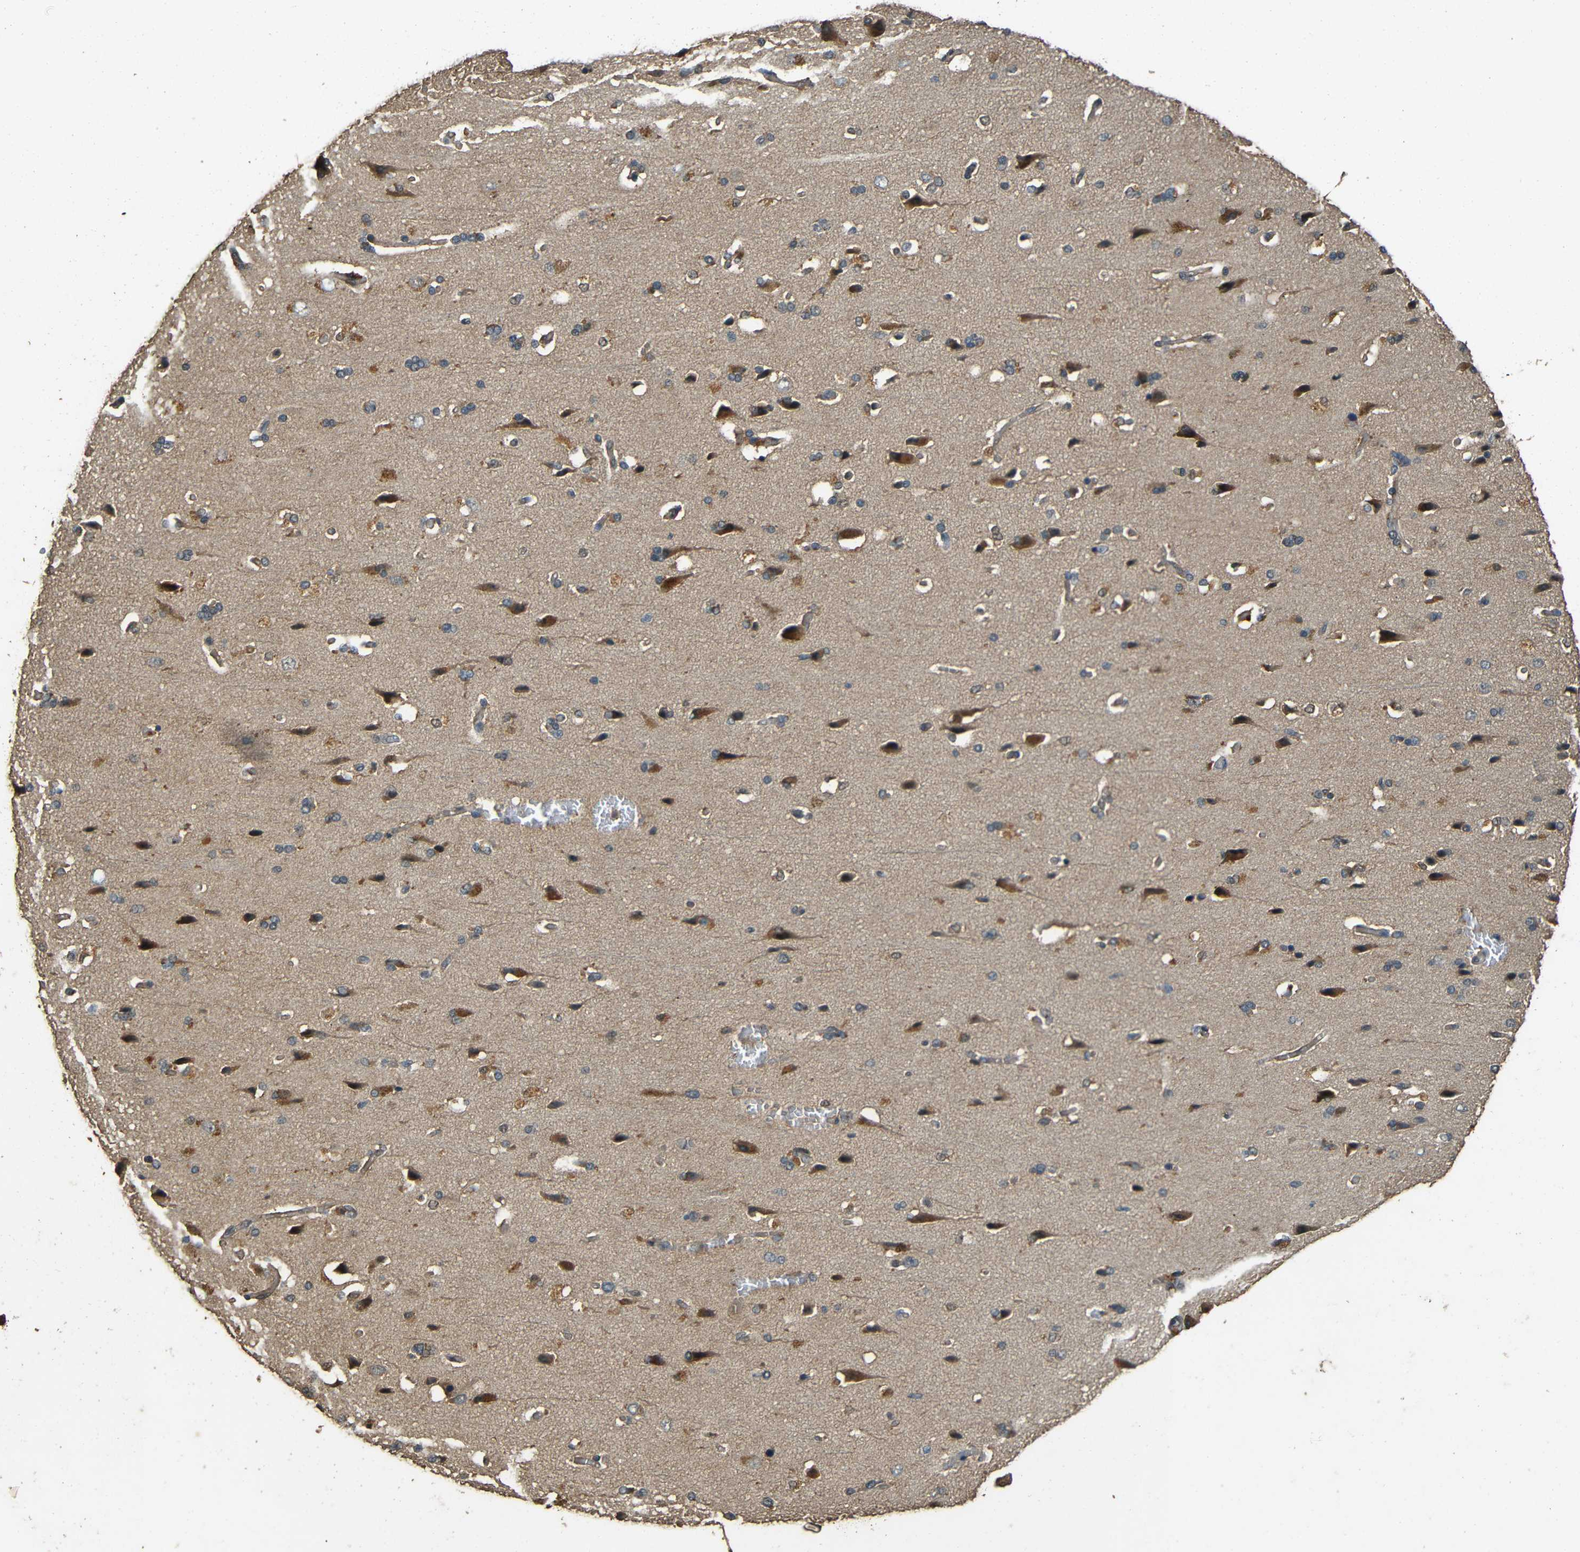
{"staining": {"intensity": "moderate", "quantity": ">75%", "location": "cytoplasmic/membranous"}, "tissue": "cerebral cortex", "cell_type": "Endothelial cells", "image_type": "normal", "snomed": [{"axis": "morphology", "description": "Normal tissue, NOS"}, {"axis": "topography", "description": "Cerebral cortex"}], "caption": "The immunohistochemical stain labels moderate cytoplasmic/membranous positivity in endothelial cells of unremarkable cerebral cortex.", "gene": "PDE5A", "patient": {"sex": "male", "age": 62}}